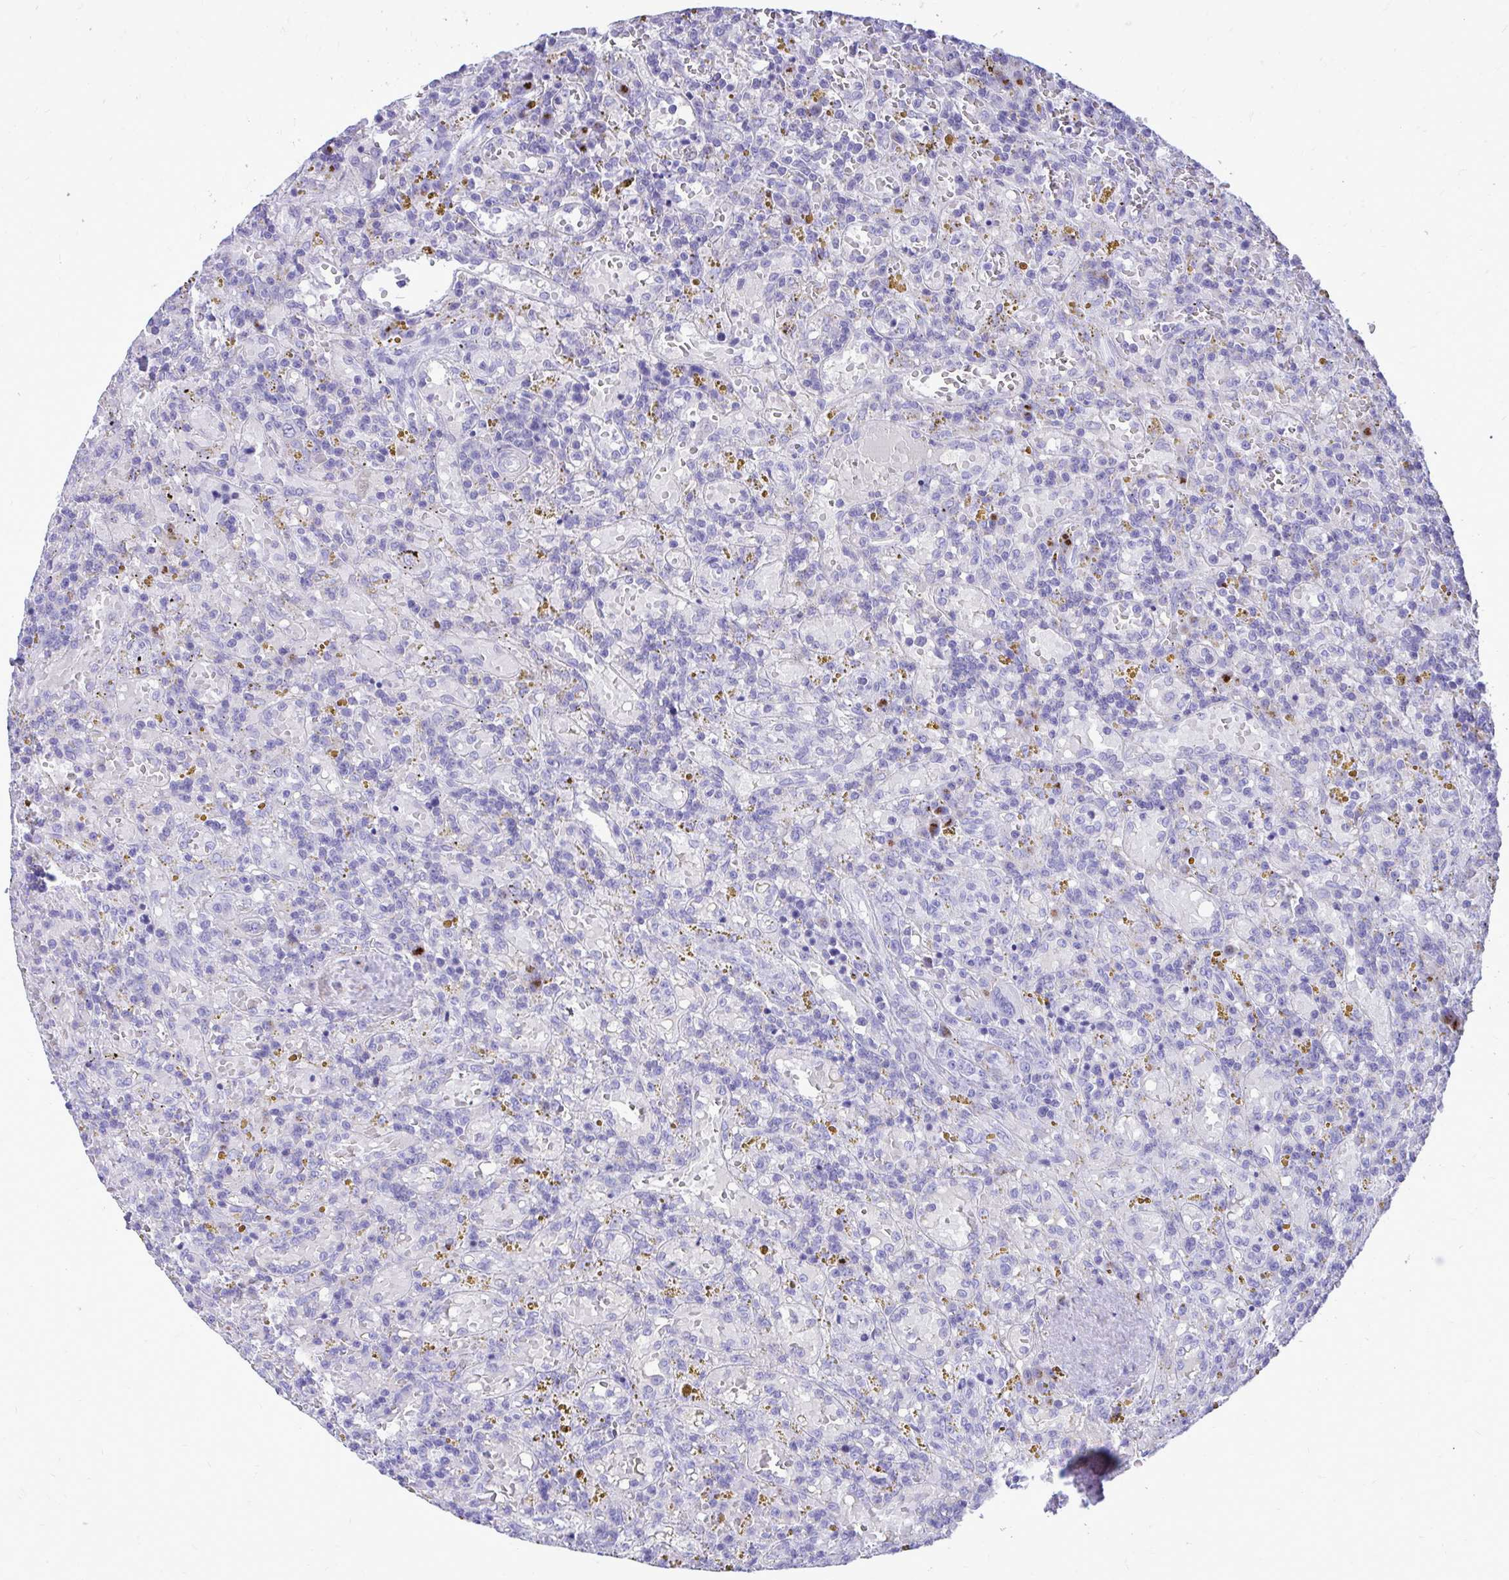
{"staining": {"intensity": "negative", "quantity": "none", "location": "none"}, "tissue": "lymphoma", "cell_type": "Tumor cells", "image_type": "cancer", "snomed": [{"axis": "morphology", "description": "Malignant lymphoma, non-Hodgkin's type, Low grade"}, {"axis": "topography", "description": "Spleen"}], "caption": "The histopathology image shows no staining of tumor cells in malignant lymphoma, non-Hodgkin's type (low-grade).", "gene": "ANKDD1B", "patient": {"sex": "female", "age": 65}}